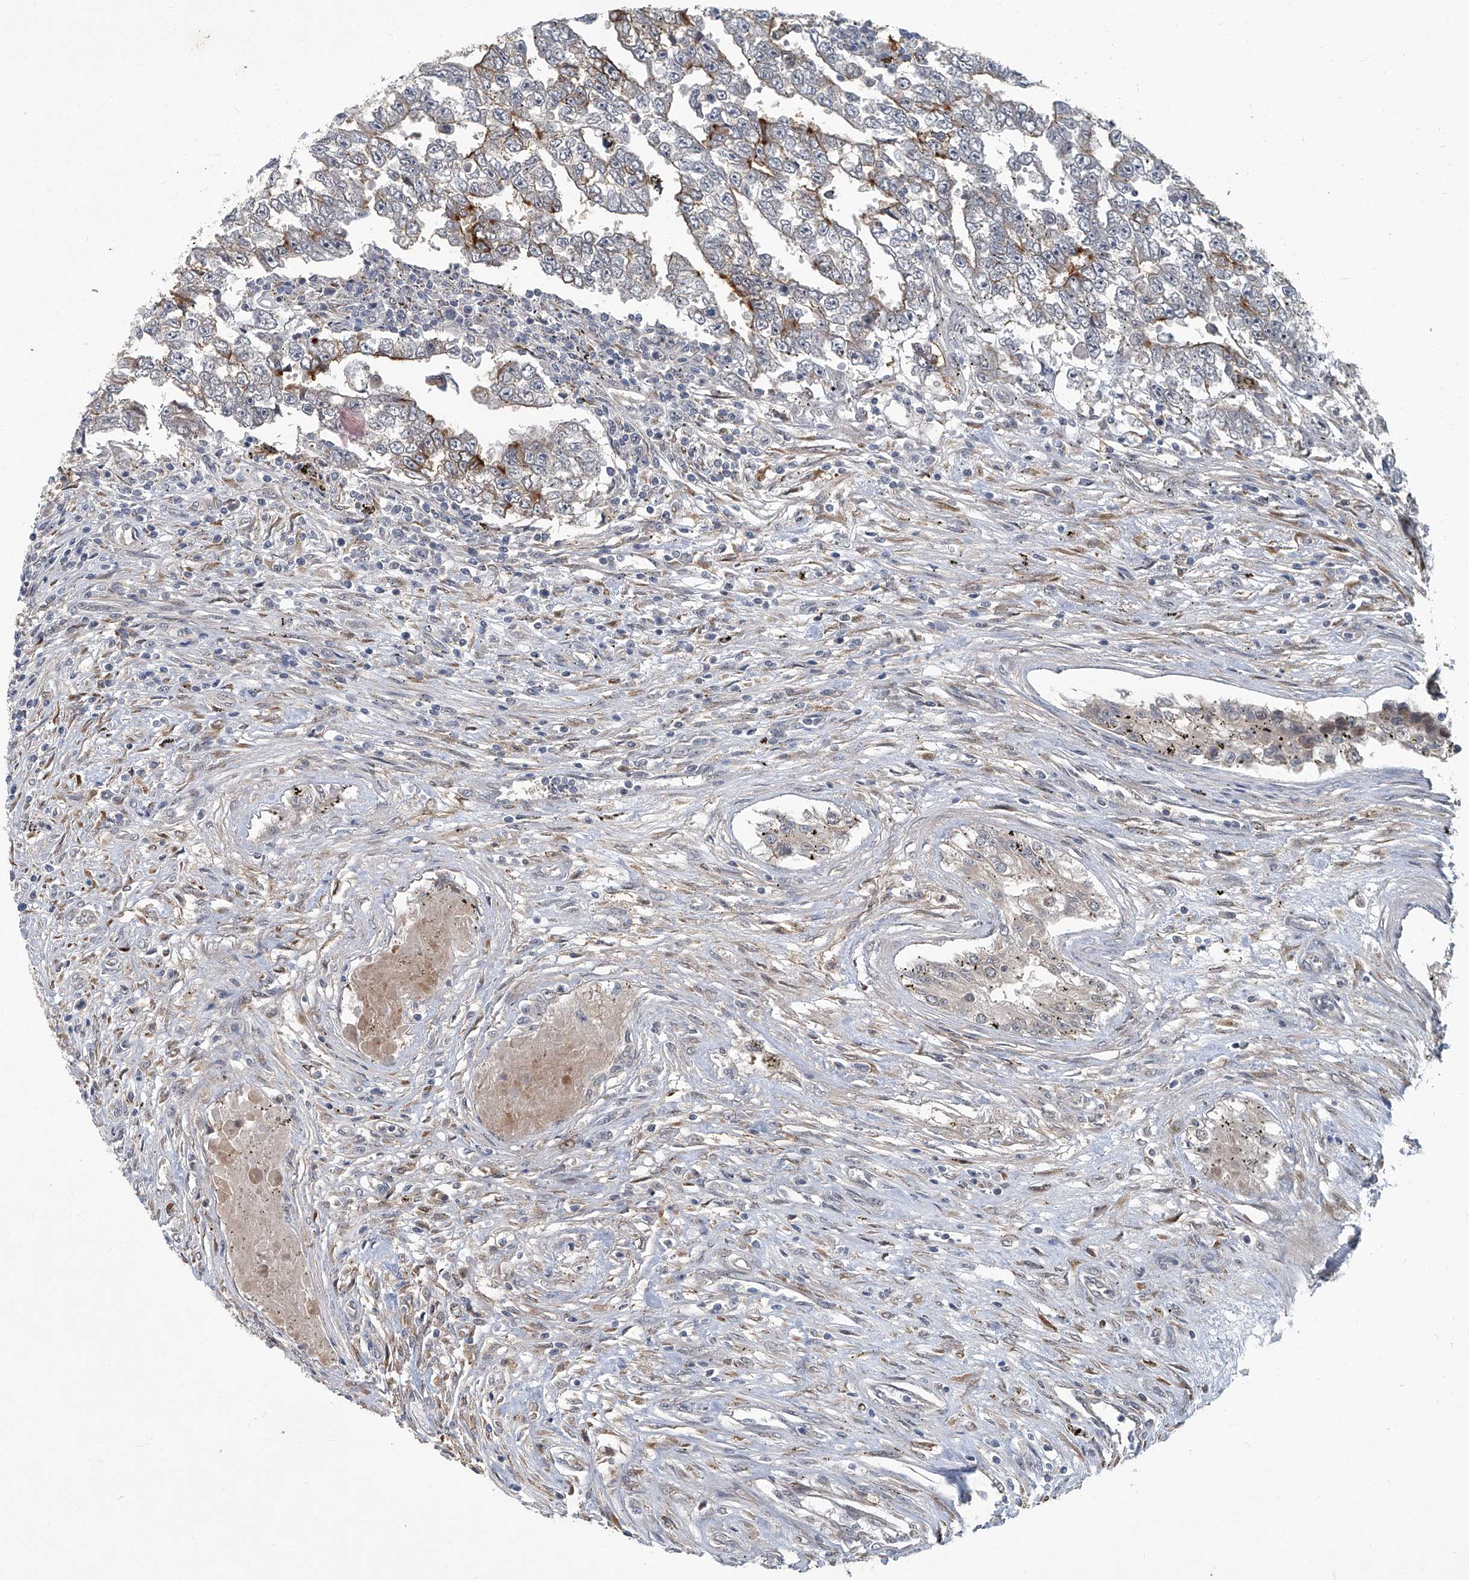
{"staining": {"intensity": "moderate", "quantity": "25%-75%", "location": "cytoplasmic/membranous"}, "tissue": "testis cancer", "cell_type": "Tumor cells", "image_type": "cancer", "snomed": [{"axis": "morphology", "description": "Carcinoma, Embryonal, NOS"}, {"axis": "topography", "description": "Testis"}], "caption": "Immunohistochemistry (IHC) staining of testis cancer (embryonal carcinoma), which exhibits medium levels of moderate cytoplasmic/membranous staining in approximately 25%-75% of tumor cells indicating moderate cytoplasmic/membranous protein positivity. The staining was performed using DAB (3,3'-diaminobenzidine) (brown) for protein detection and nuclei were counterstained in hematoxylin (blue).", "gene": "AKNAD1", "patient": {"sex": "male", "age": 25}}